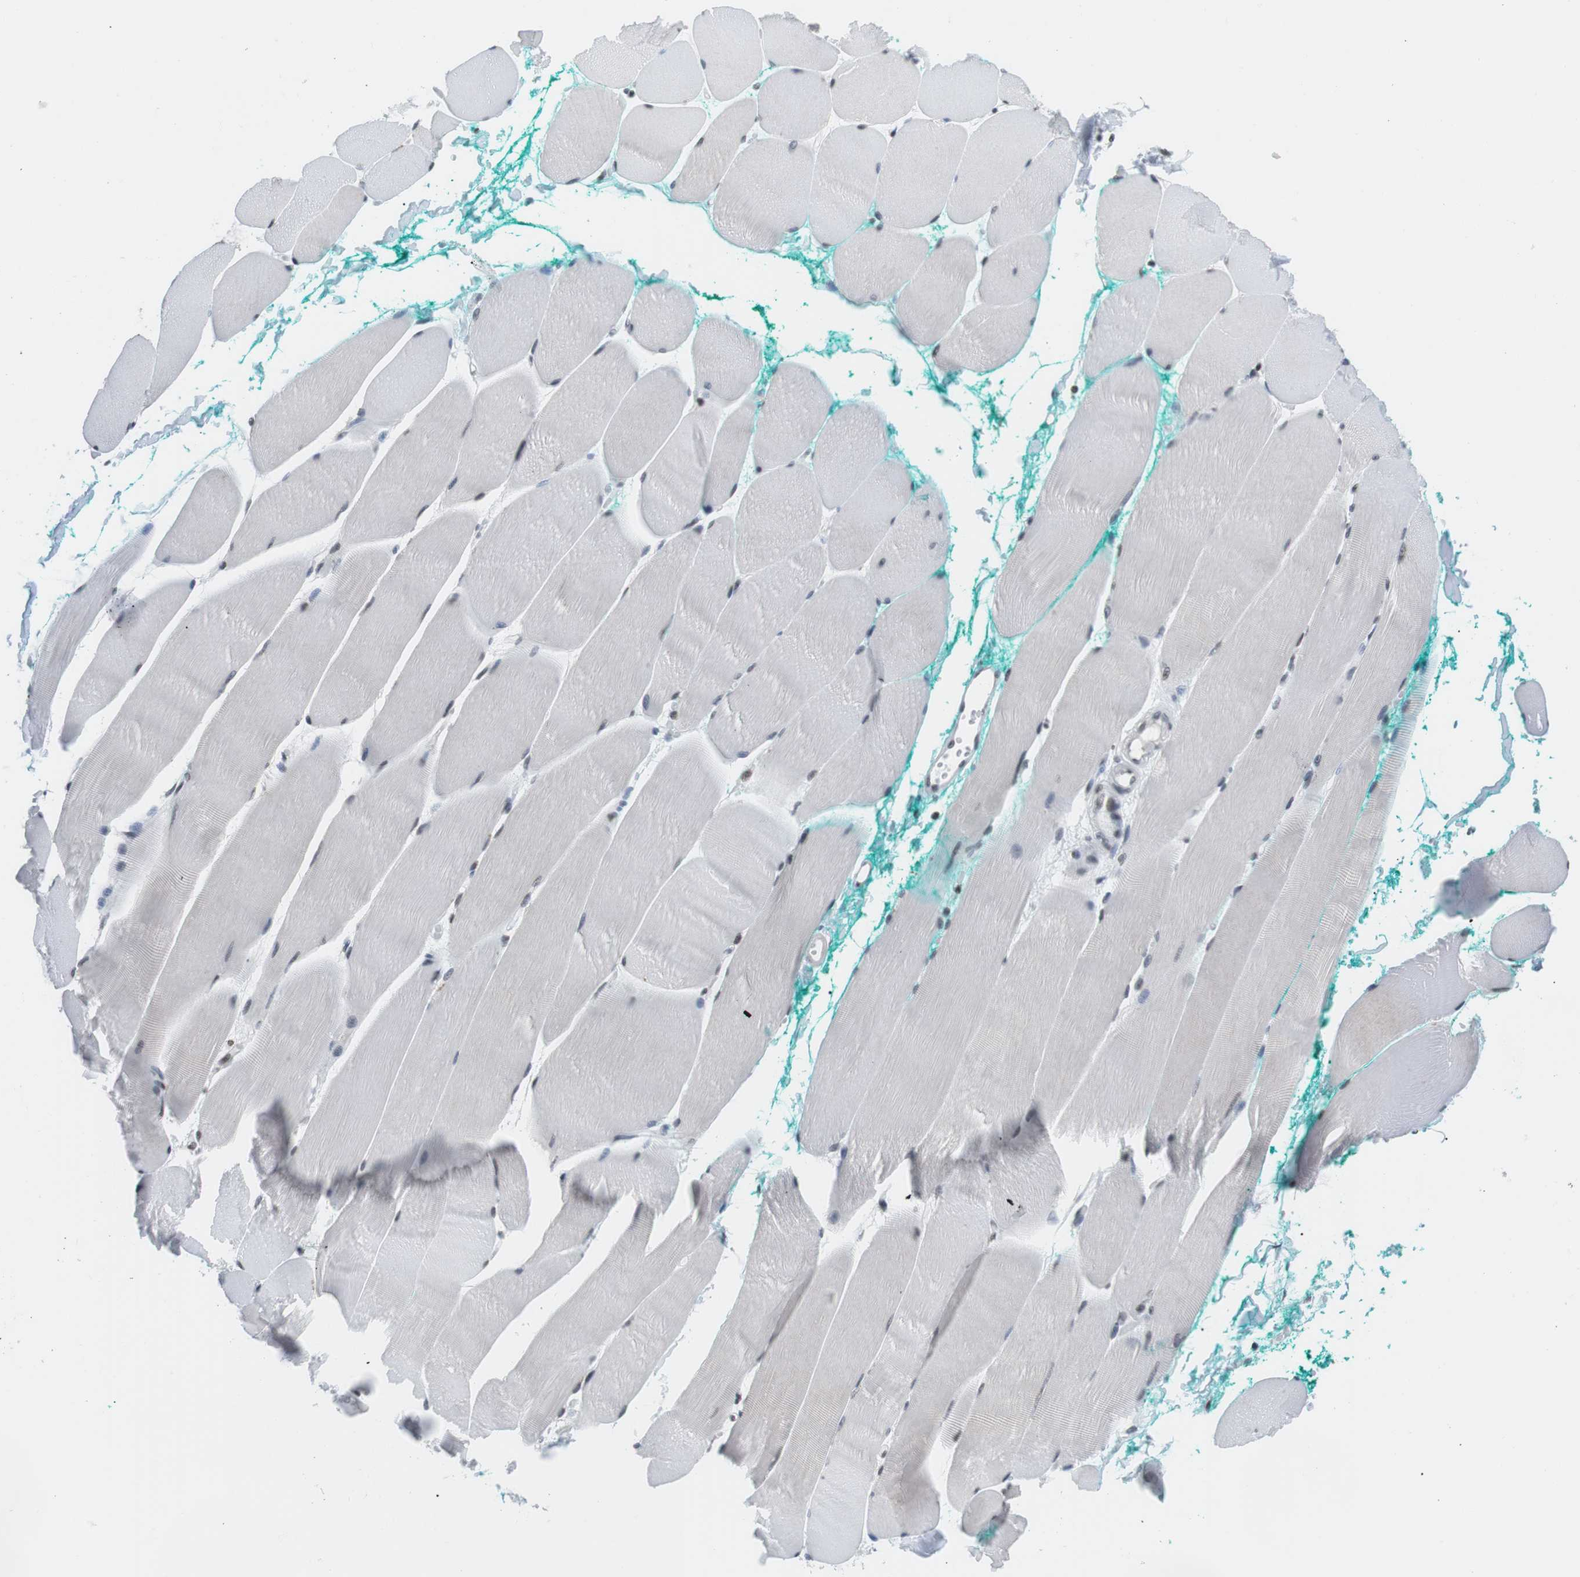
{"staining": {"intensity": "weak", "quantity": "<25%", "location": "nuclear"}, "tissue": "skeletal muscle", "cell_type": "Myocytes", "image_type": "normal", "snomed": [{"axis": "morphology", "description": "Normal tissue, NOS"}, {"axis": "morphology", "description": "Squamous cell carcinoma, NOS"}, {"axis": "topography", "description": "Skeletal muscle"}], "caption": "This is an immunohistochemistry (IHC) micrograph of unremarkable human skeletal muscle. There is no expression in myocytes.", "gene": "E2F2", "patient": {"sex": "male", "age": 51}}